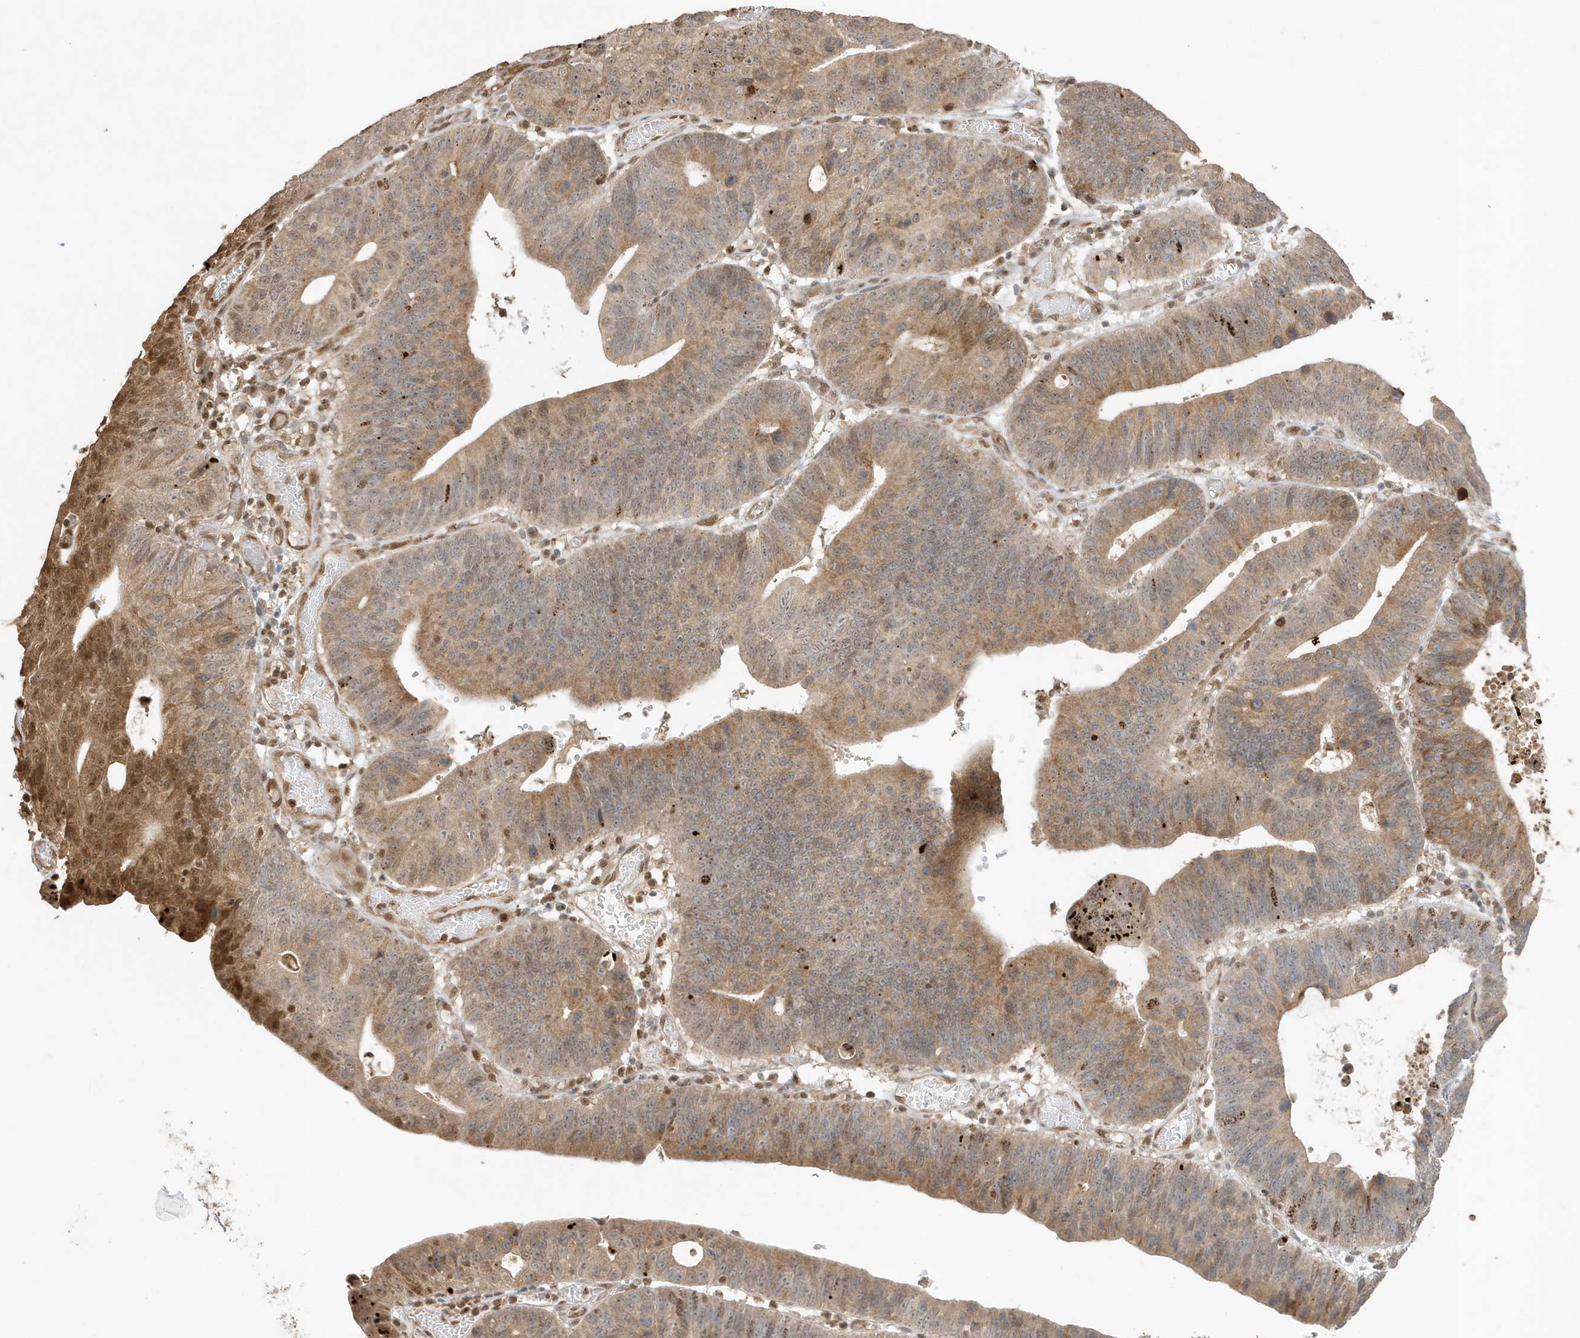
{"staining": {"intensity": "moderate", "quantity": "25%-75%", "location": "cytoplasmic/membranous"}, "tissue": "stomach cancer", "cell_type": "Tumor cells", "image_type": "cancer", "snomed": [{"axis": "morphology", "description": "Adenocarcinoma, NOS"}, {"axis": "topography", "description": "Stomach"}], "caption": "Immunohistochemical staining of adenocarcinoma (stomach) demonstrates medium levels of moderate cytoplasmic/membranous expression in about 25%-75% of tumor cells. (Brightfield microscopy of DAB IHC at high magnification).", "gene": "ZBTB41", "patient": {"sex": "male", "age": 59}}